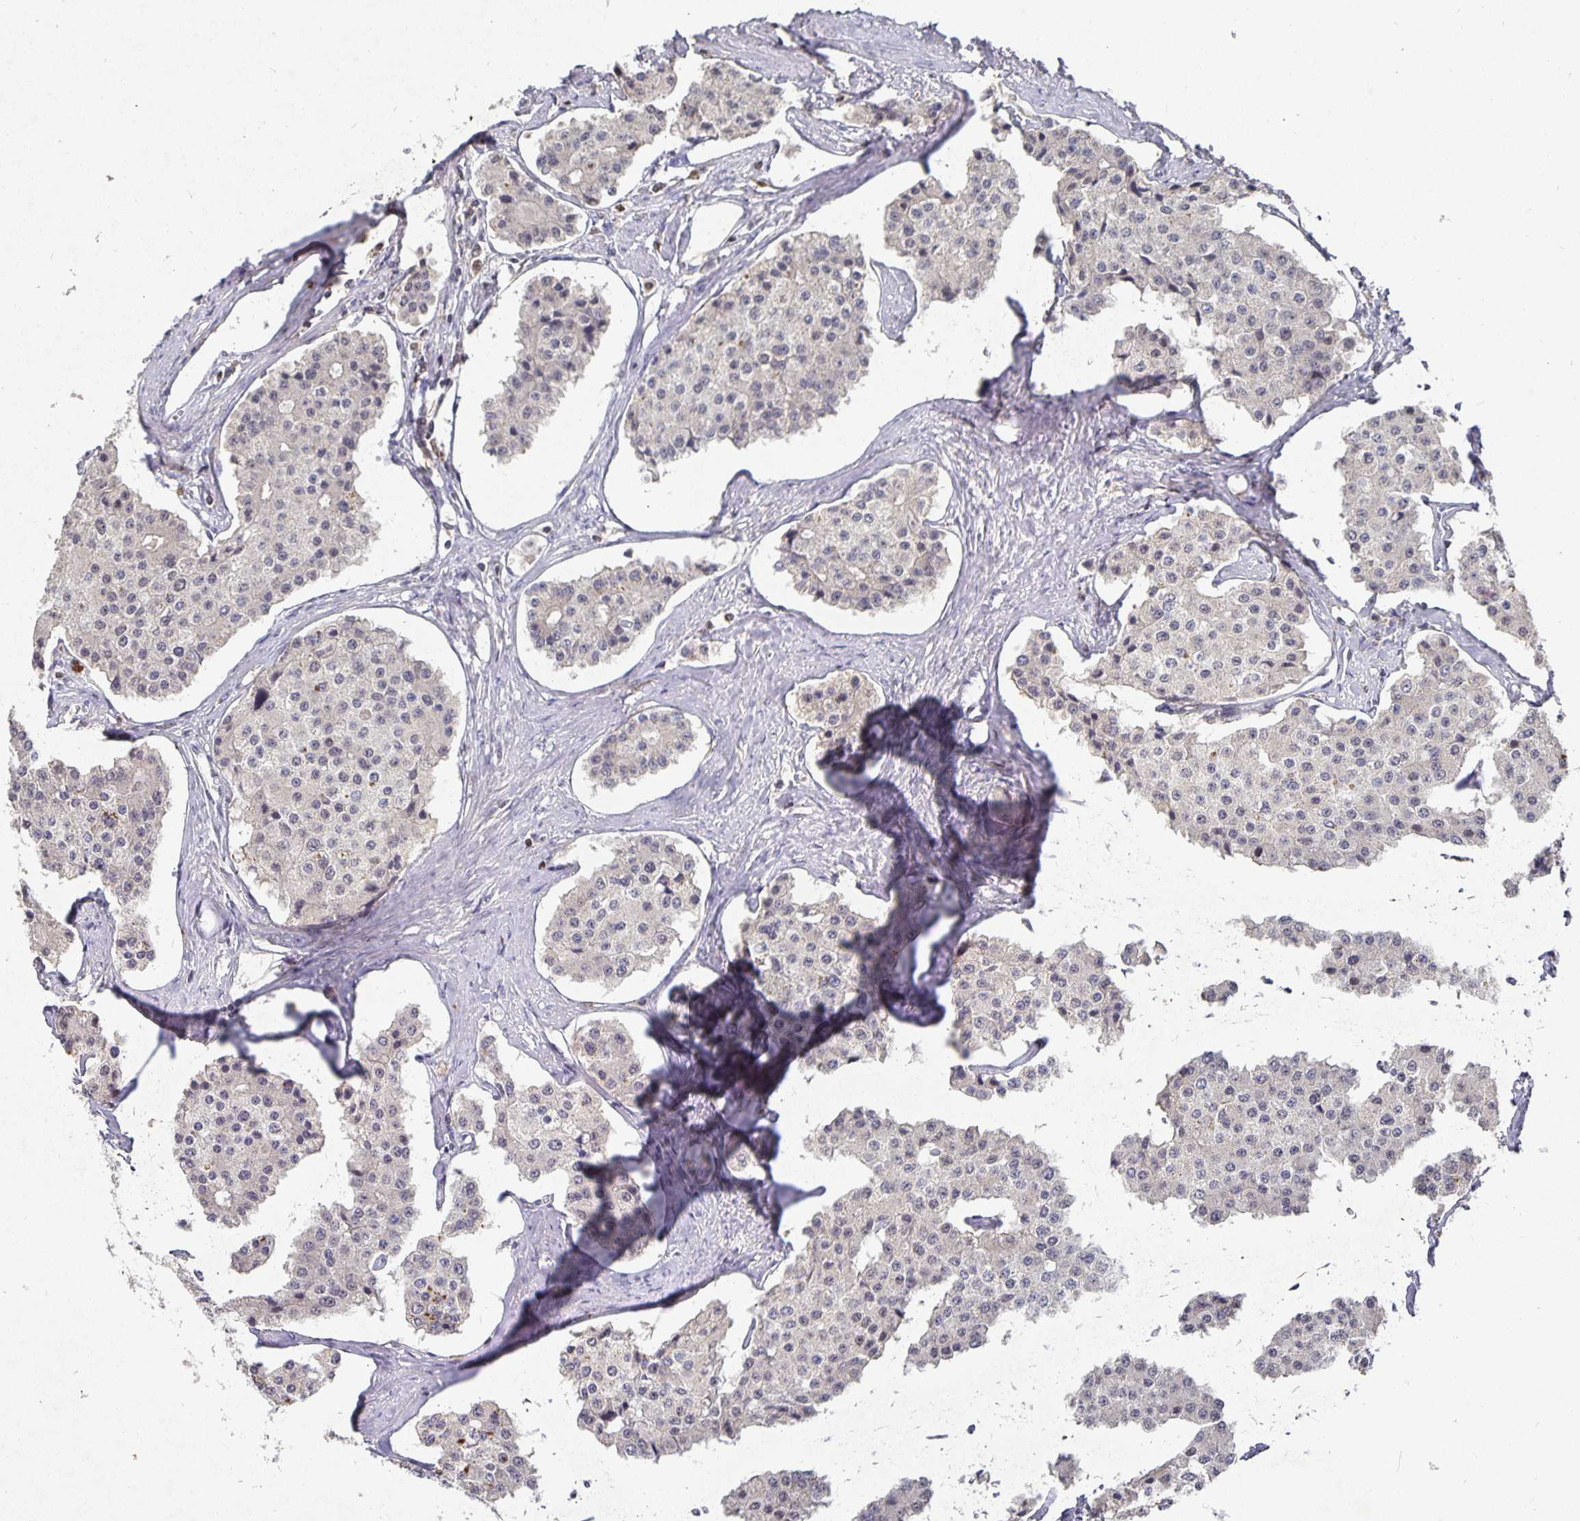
{"staining": {"intensity": "negative", "quantity": "none", "location": "none"}, "tissue": "carcinoid", "cell_type": "Tumor cells", "image_type": "cancer", "snomed": [{"axis": "morphology", "description": "Carcinoid, malignant, NOS"}, {"axis": "topography", "description": "Small intestine"}], "caption": "A histopathology image of human carcinoid is negative for staining in tumor cells.", "gene": "HEPN1", "patient": {"sex": "female", "age": 65}}